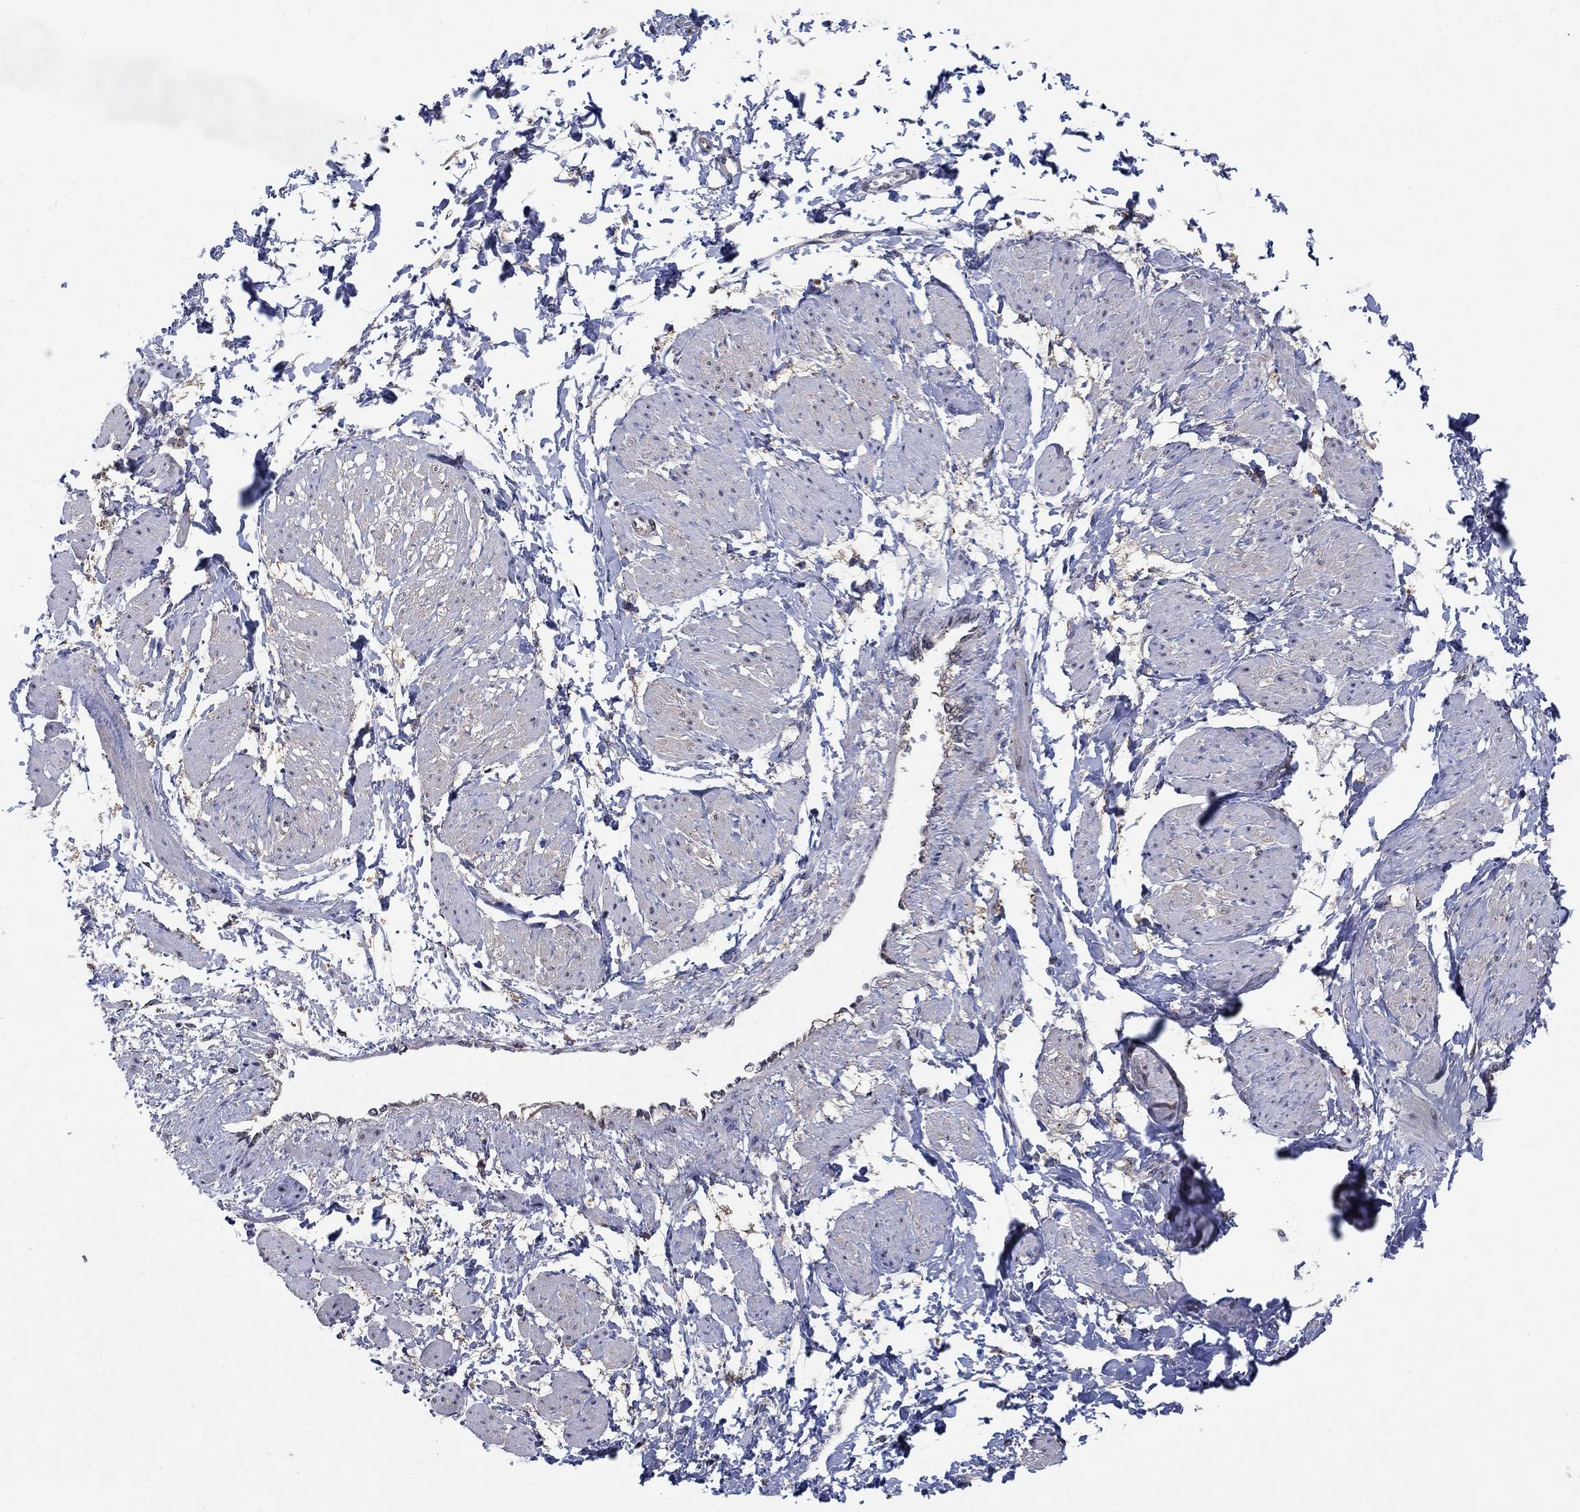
{"staining": {"intensity": "weak", "quantity": "25%-75%", "location": "cytoplasmic/membranous"}, "tissue": "smooth muscle", "cell_type": "Smooth muscle cells", "image_type": "normal", "snomed": [{"axis": "morphology", "description": "Normal tissue, NOS"}, {"axis": "topography", "description": "Smooth muscle"}, {"axis": "topography", "description": "Uterus"}], "caption": "Brown immunohistochemical staining in benign human smooth muscle exhibits weak cytoplasmic/membranous staining in approximately 25%-75% of smooth muscle cells.", "gene": "SH3RF1", "patient": {"sex": "female", "age": 39}}